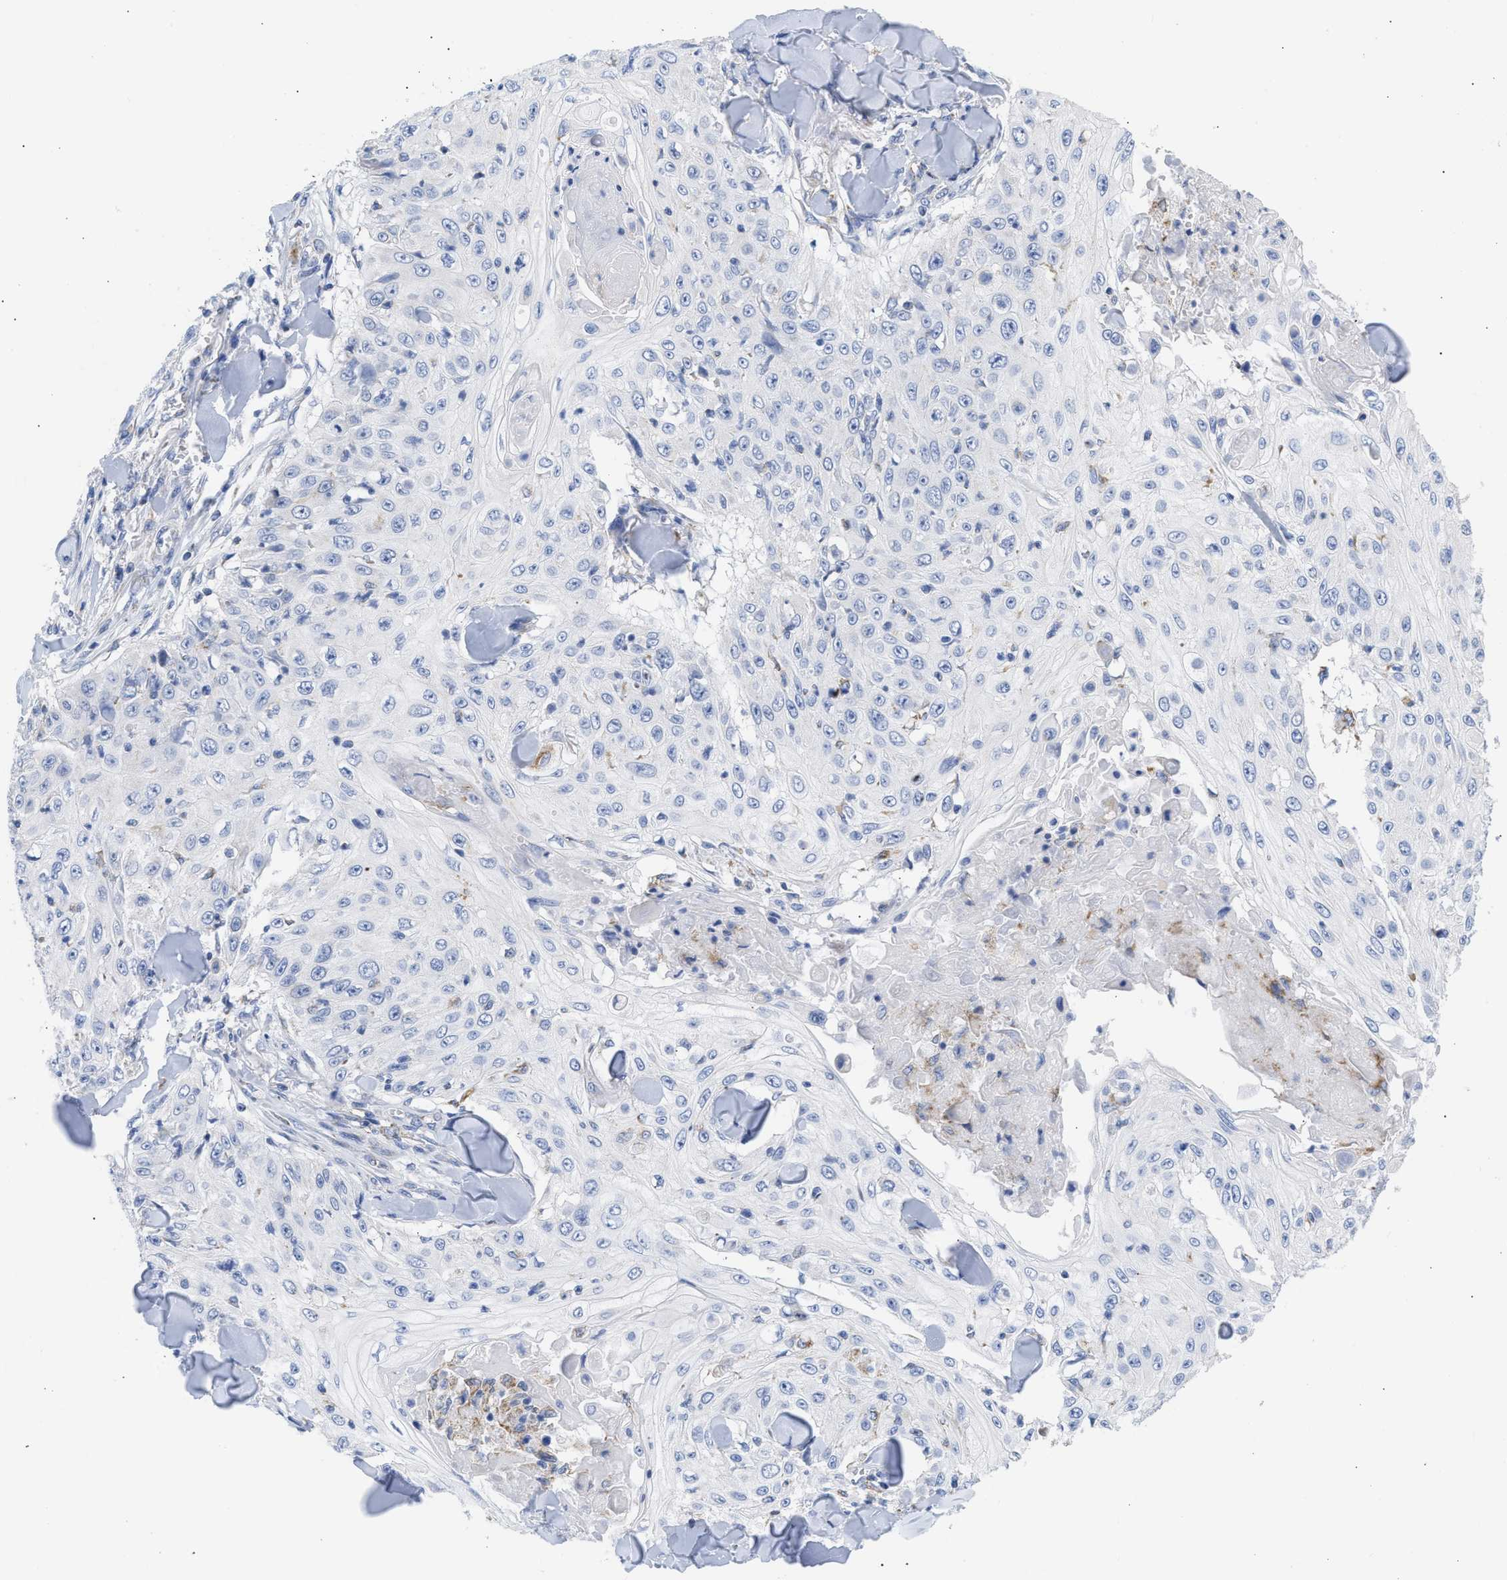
{"staining": {"intensity": "negative", "quantity": "none", "location": "none"}, "tissue": "skin cancer", "cell_type": "Tumor cells", "image_type": "cancer", "snomed": [{"axis": "morphology", "description": "Squamous cell carcinoma, NOS"}, {"axis": "topography", "description": "Skin"}], "caption": "Photomicrograph shows no significant protein positivity in tumor cells of skin cancer (squamous cell carcinoma).", "gene": "ACOT13", "patient": {"sex": "male", "age": 86}}